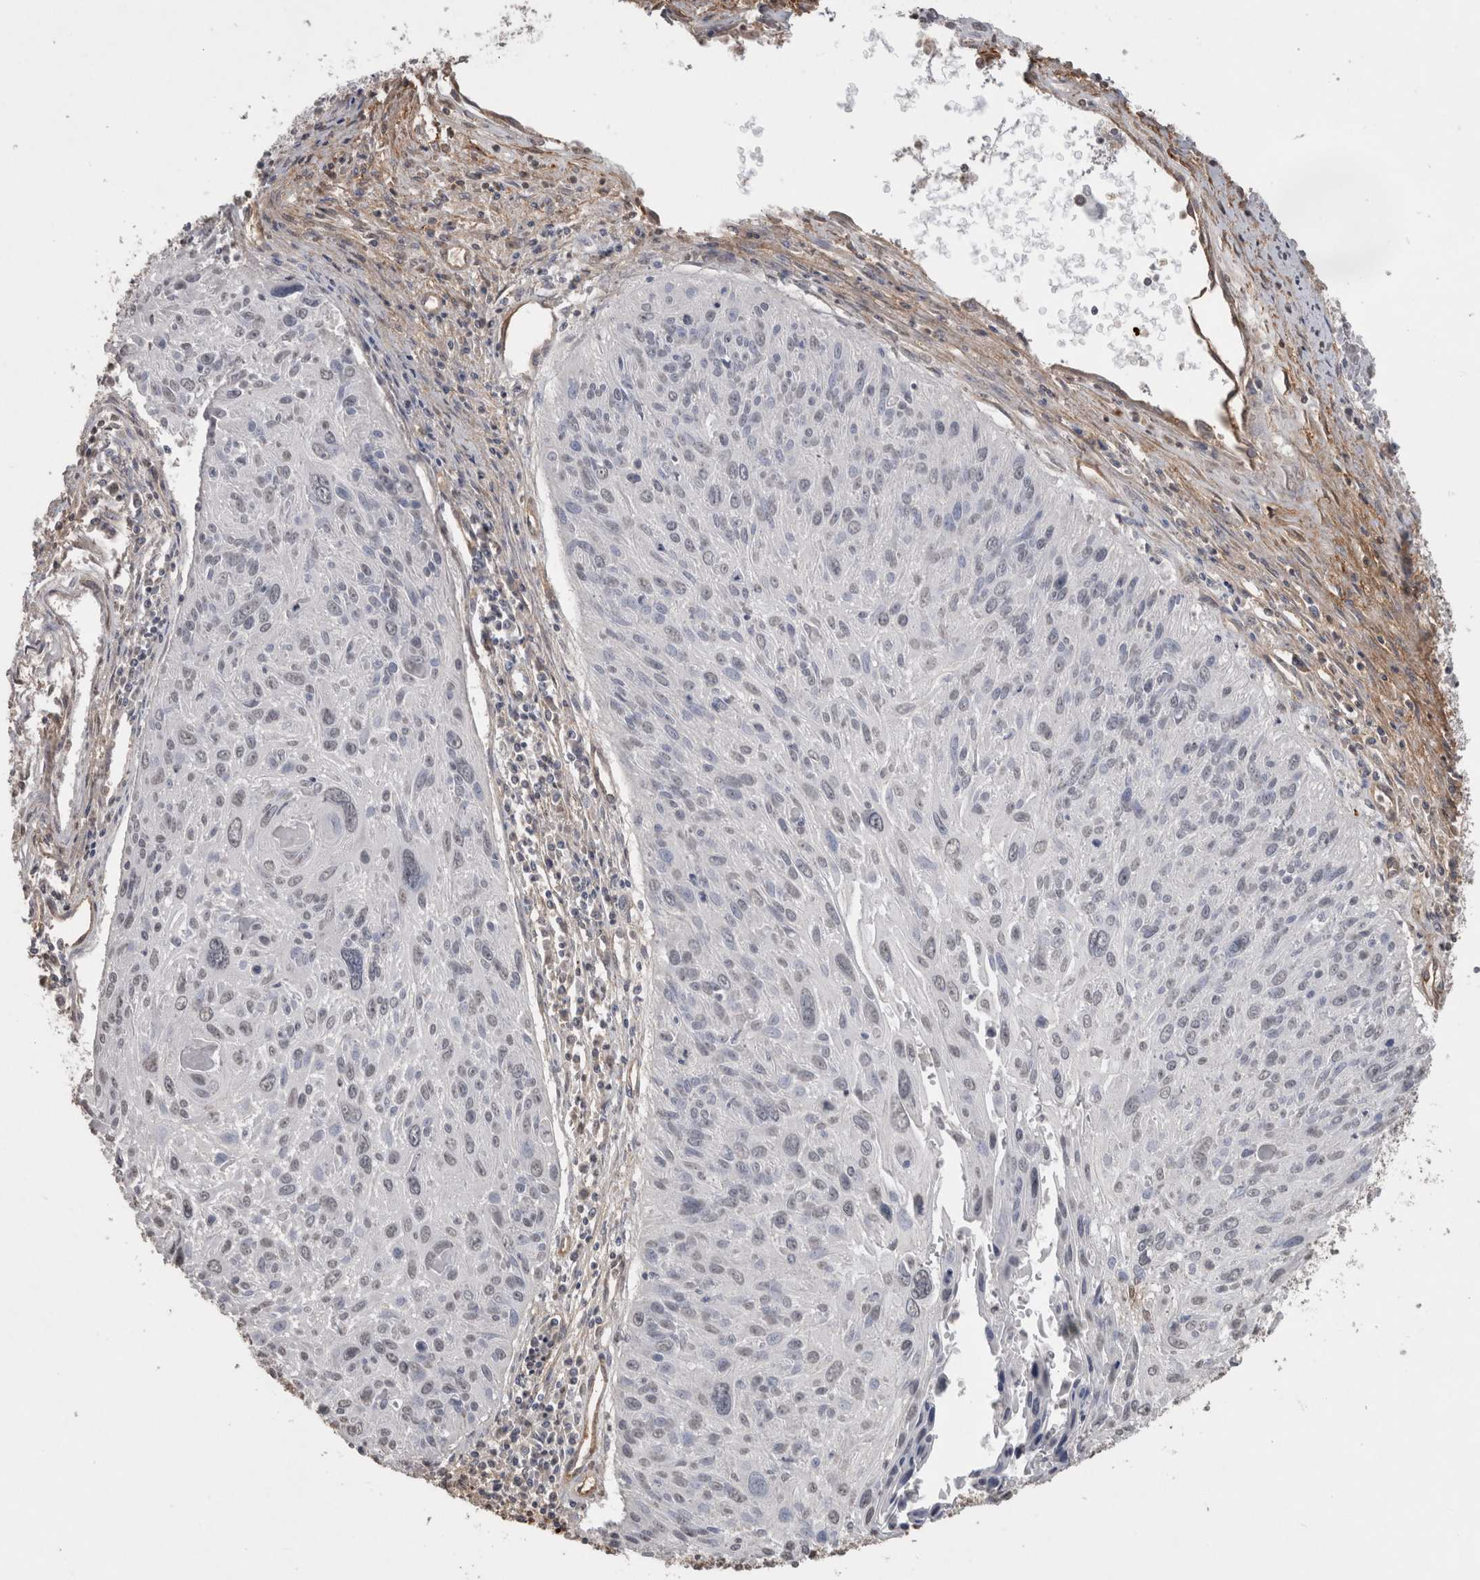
{"staining": {"intensity": "negative", "quantity": "none", "location": "none"}, "tissue": "cervical cancer", "cell_type": "Tumor cells", "image_type": "cancer", "snomed": [{"axis": "morphology", "description": "Squamous cell carcinoma, NOS"}, {"axis": "topography", "description": "Cervix"}], "caption": "Human squamous cell carcinoma (cervical) stained for a protein using IHC reveals no positivity in tumor cells.", "gene": "RECK", "patient": {"sex": "female", "age": 51}}